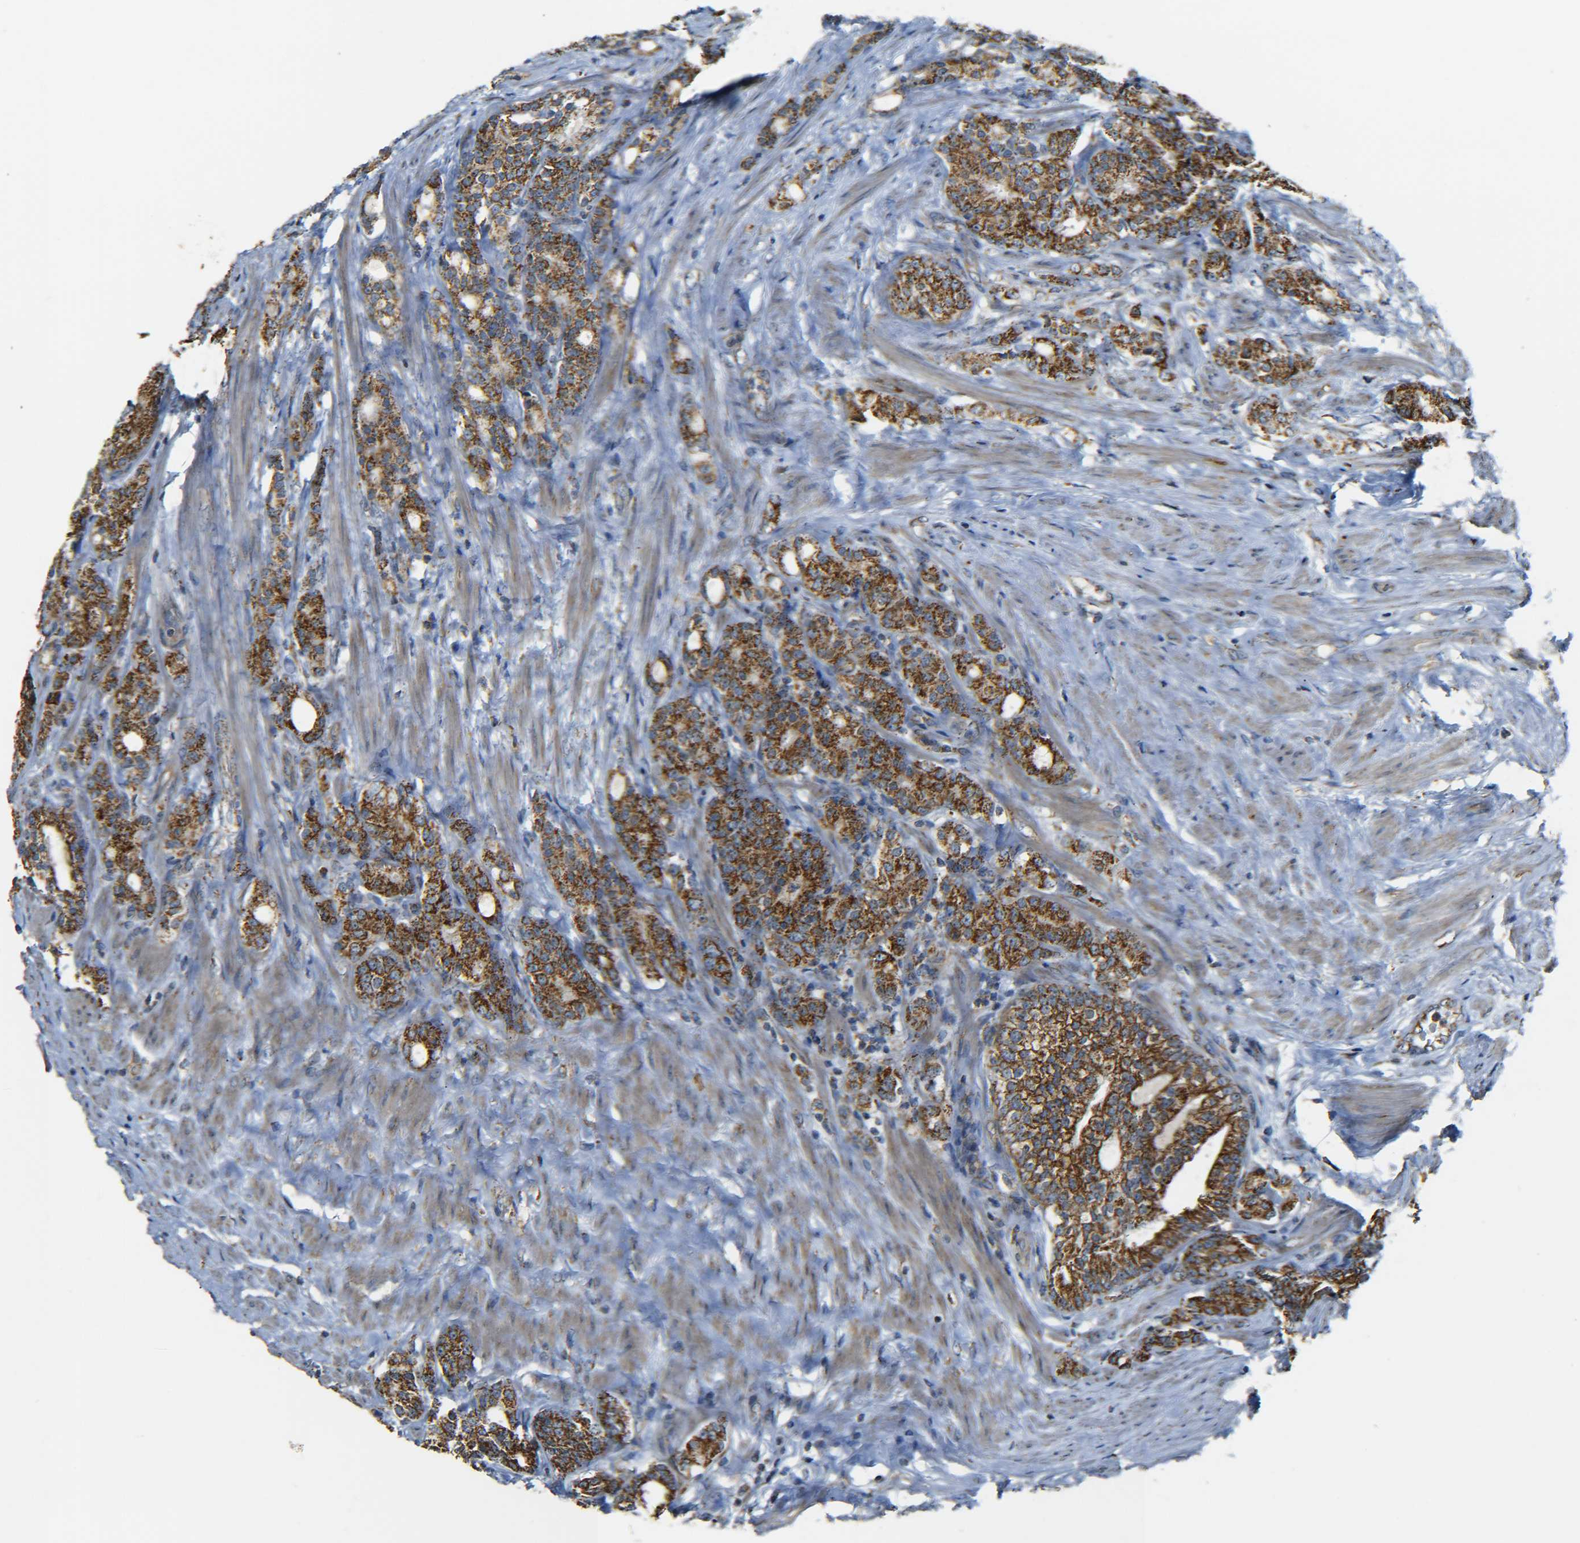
{"staining": {"intensity": "moderate", "quantity": ">75%", "location": "cytoplasmic/membranous"}, "tissue": "prostate cancer", "cell_type": "Tumor cells", "image_type": "cancer", "snomed": [{"axis": "morphology", "description": "Adenocarcinoma, Low grade"}, {"axis": "topography", "description": "Prostate"}], "caption": "Prostate cancer tissue demonstrates moderate cytoplasmic/membranous positivity in about >75% of tumor cells, visualized by immunohistochemistry.", "gene": "NR3C2", "patient": {"sex": "male", "age": 71}}